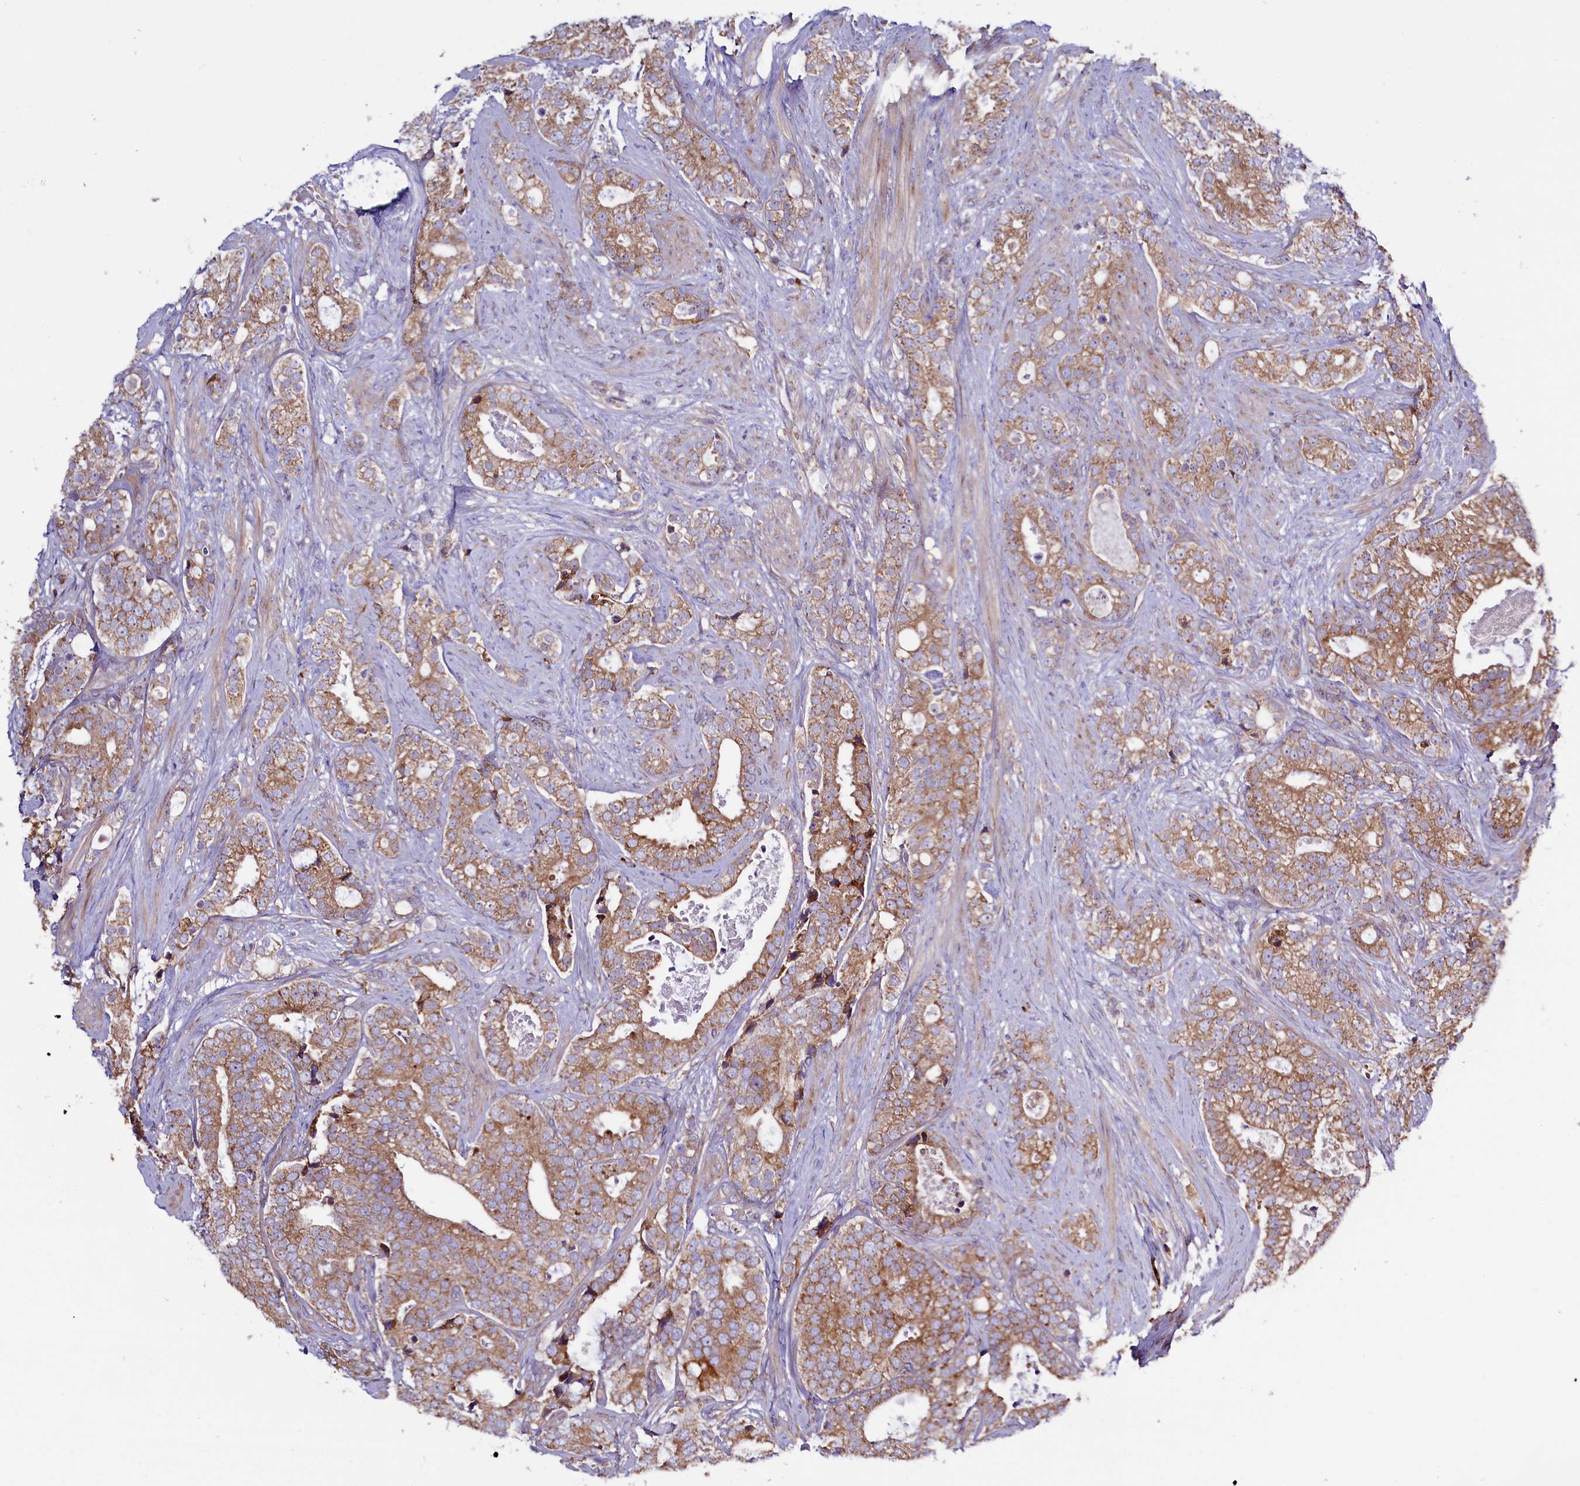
{"staining": {"intensity": "moderate", "quantity": ">75%", "location": "cytoplasmic/membranous"}, "tissue": "prostate cancer", "cell_type": "Tumor cells", "image_type": "cancer", "snomed": [{"axis": "morphology", "description": "Adenocarcinoma, High grade"}, {"axis": "topography", "description": "Prostate and seminal vesicle, NOS"}], "caption": "About >75% of tumor cells in human prostate cancer (adenocarcinoma (high-grade)) show moderate cytoplasmic/membranous protein positivity as visualized by brown immunohistochemical staining.", "gene": "ZSWIM1", "patient": {"sex": "male", "age": 67}}